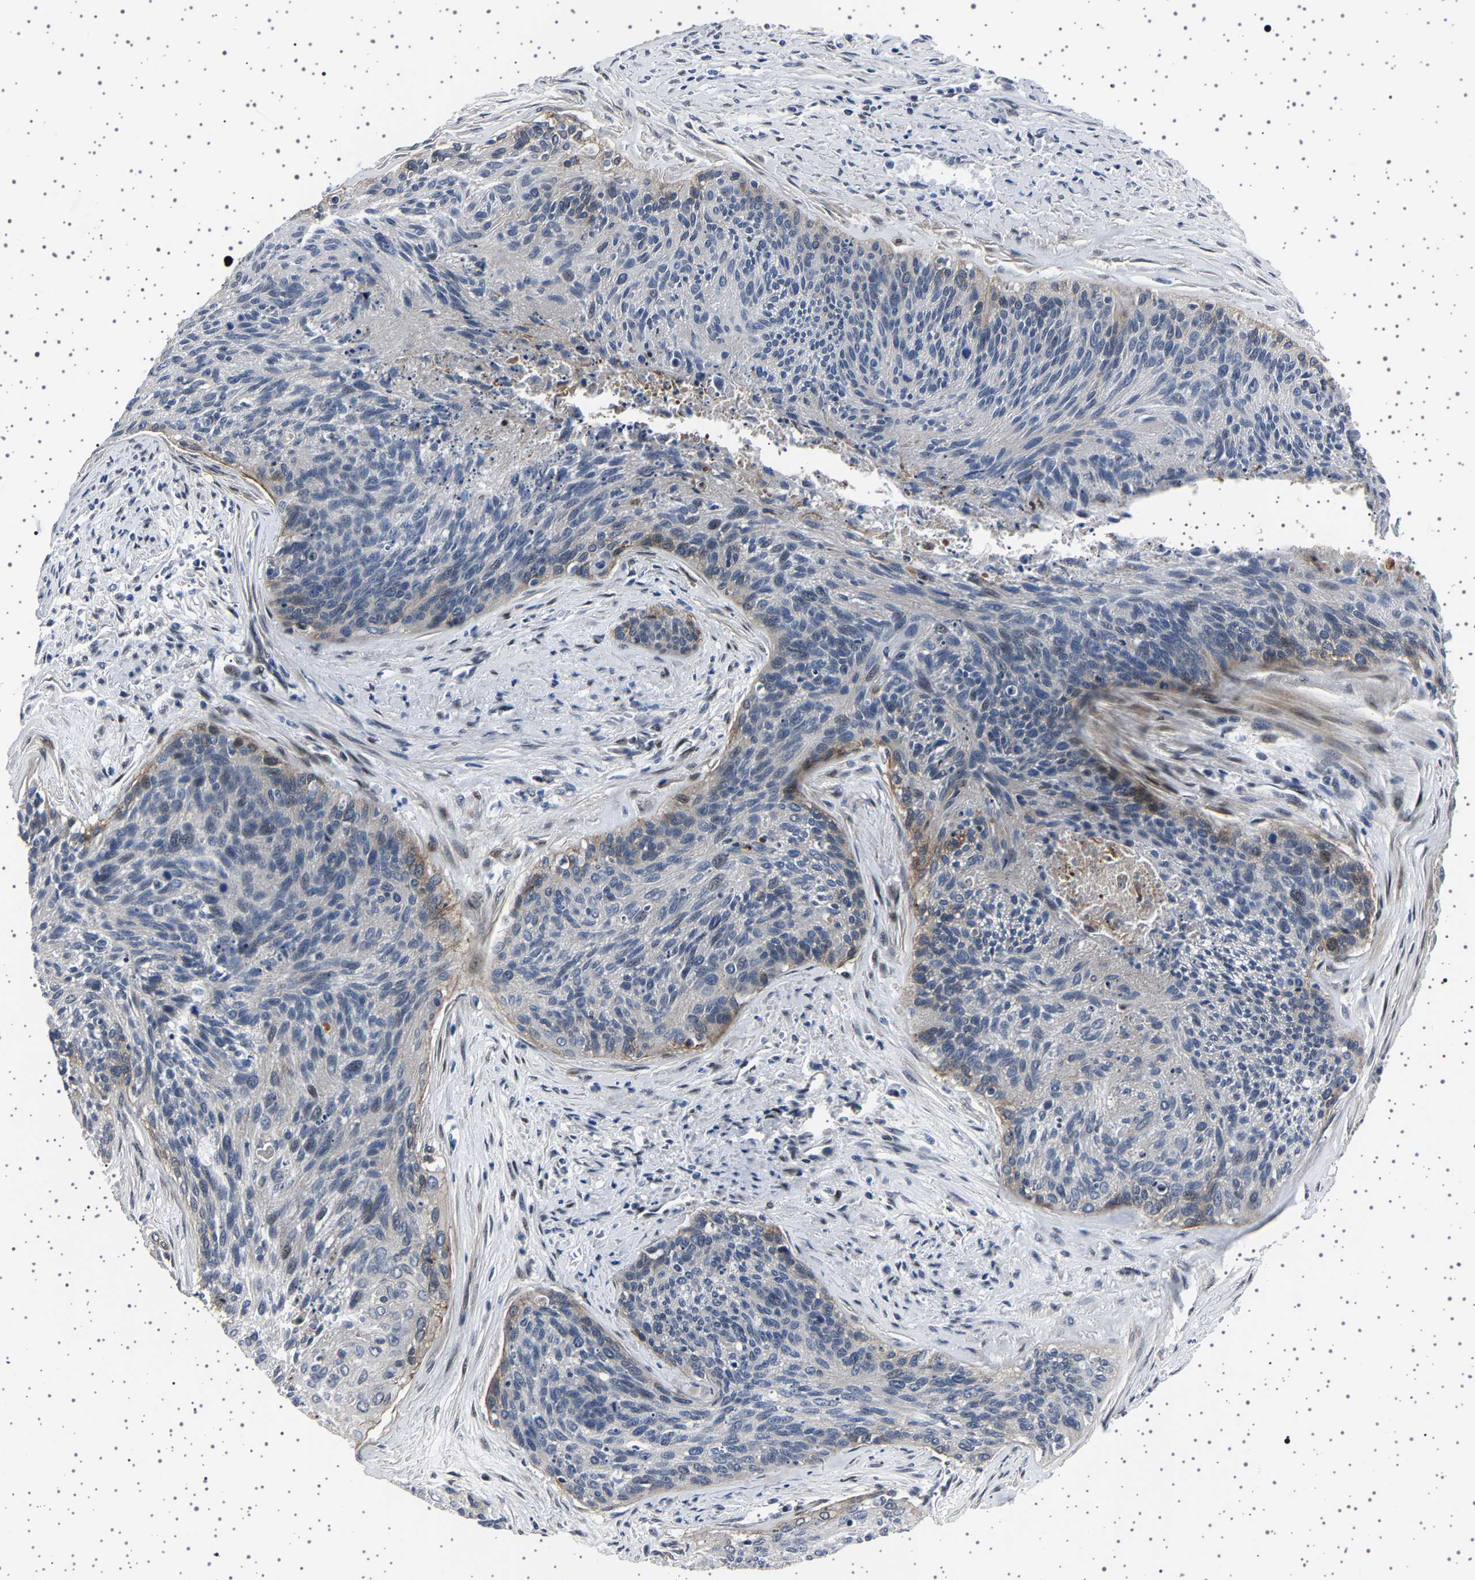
{"staining": {"intensity": "weak", "quantity": "<25%", "location": "cytoplasmic/membranous,nuclear"}, "tissue": "cervical cancer", "cell_type": "Tumor cells", "image_type": "cancer", "snomed": [{"axis": "morphology", "description": "Squamous cell carcinoma, NOS"}, {"axis": "topography", "description": "Cervix"}], "caption": "An immunohistochemistry (IHC) micrograph of cervical cancer is shown. There is no staining in tumor cells of cervical cancer. (DAB IHC visualized using brightfield microscopy, high magnification).", "gene": "PAK5", "patient": {"sex": "female", "age": 55}}